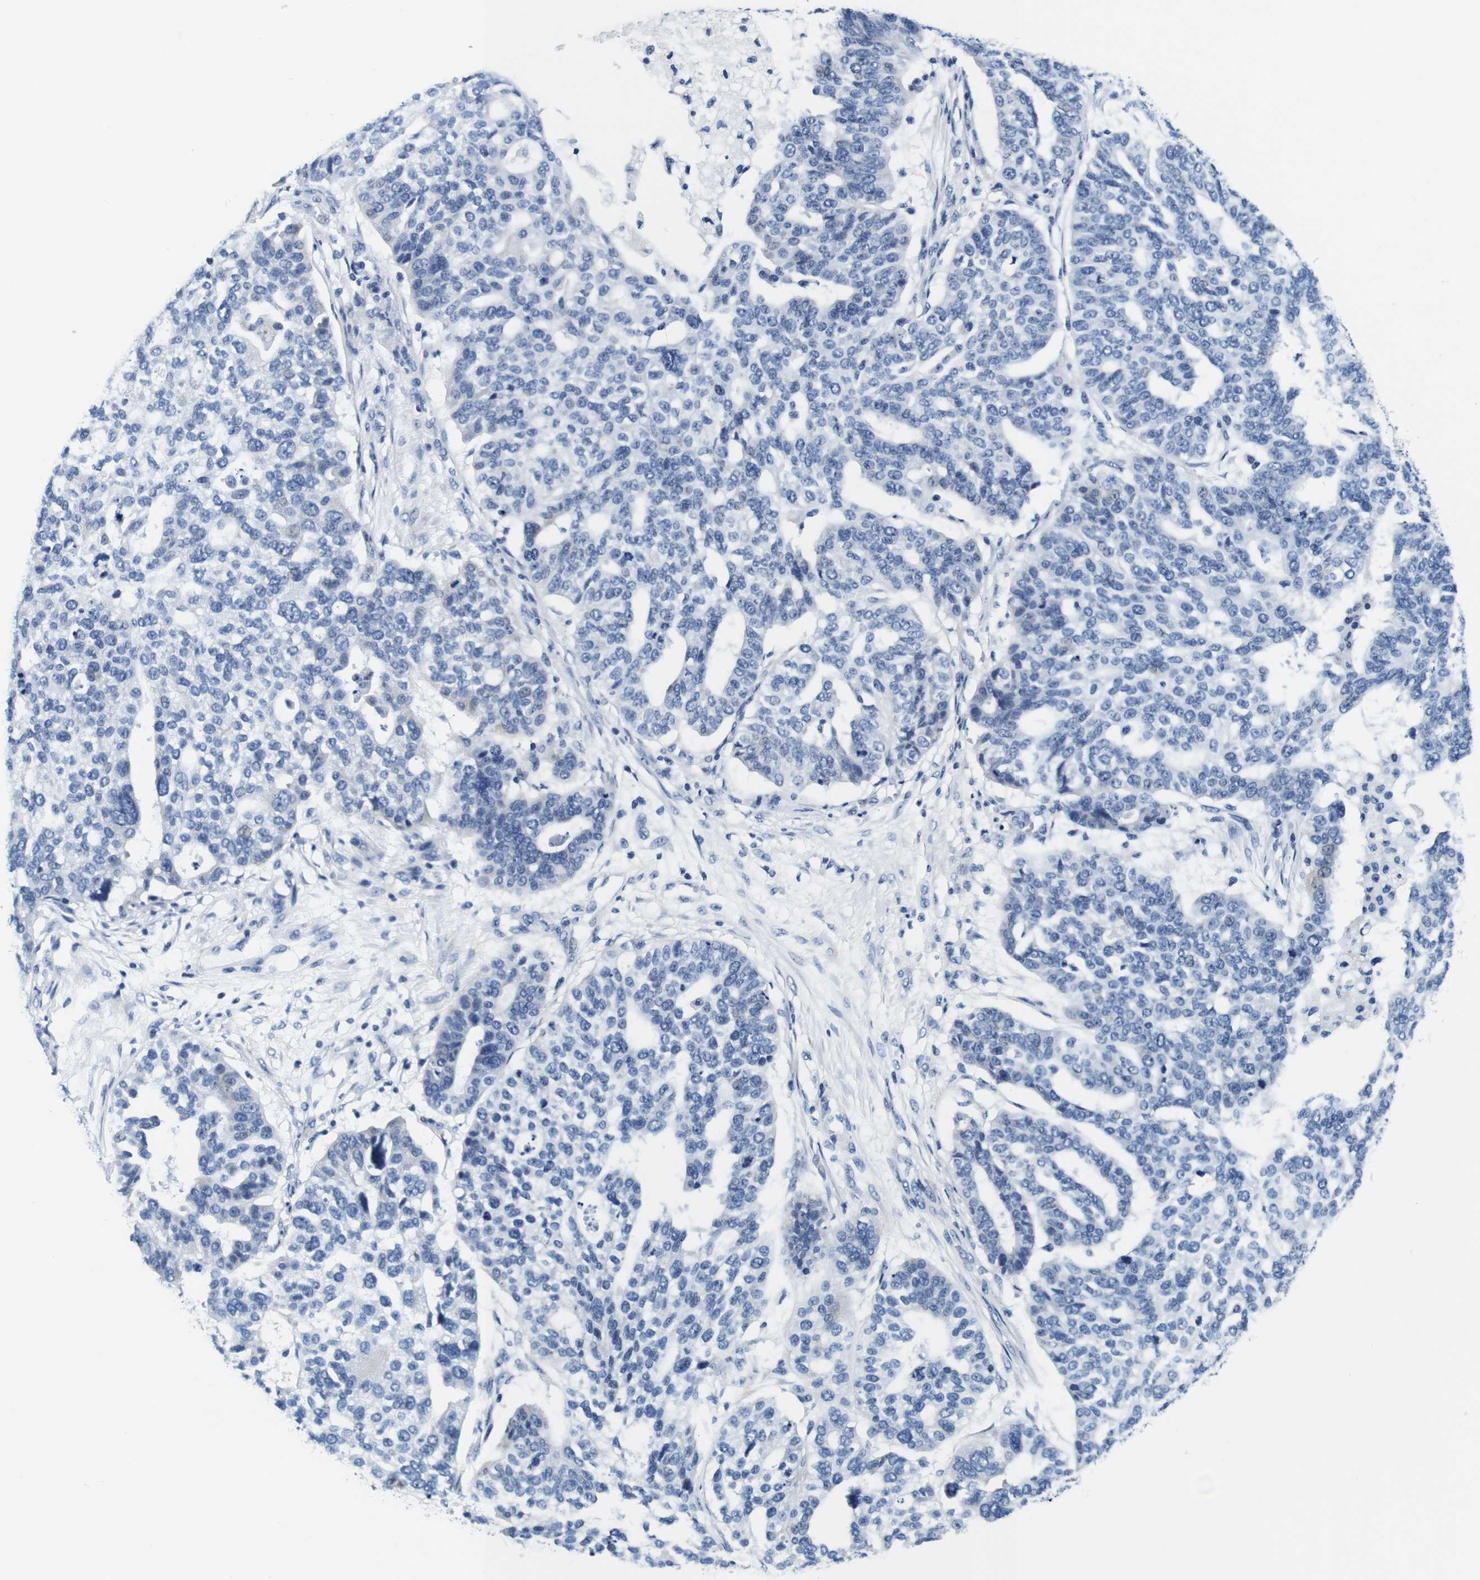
{"staining": {"intensity": "negative", "quantity": "none", "location": "none"}, "tissue": "ovarian cancer", "cell_type": "Tumor cells", "image_type": "cancer", "snomed": [{"axis": "morphology", "description": "Cystadenocarcinoma, serous, NOS"}, {"axis": "topography", "description": "Ovary"}], "caption": "Tumor cells are negative for protein expression in human serous cystadenocarcinoma (ovarian). The staining was performed using DAB (3,3'-diaminobenzidine) to visualize the protein expression in brown, while the nuclei were stained in blue with hematoxylin (Magnification: 20x).", "gene": "GP1BA", "patient": {"sex": "female", "age": 59}}